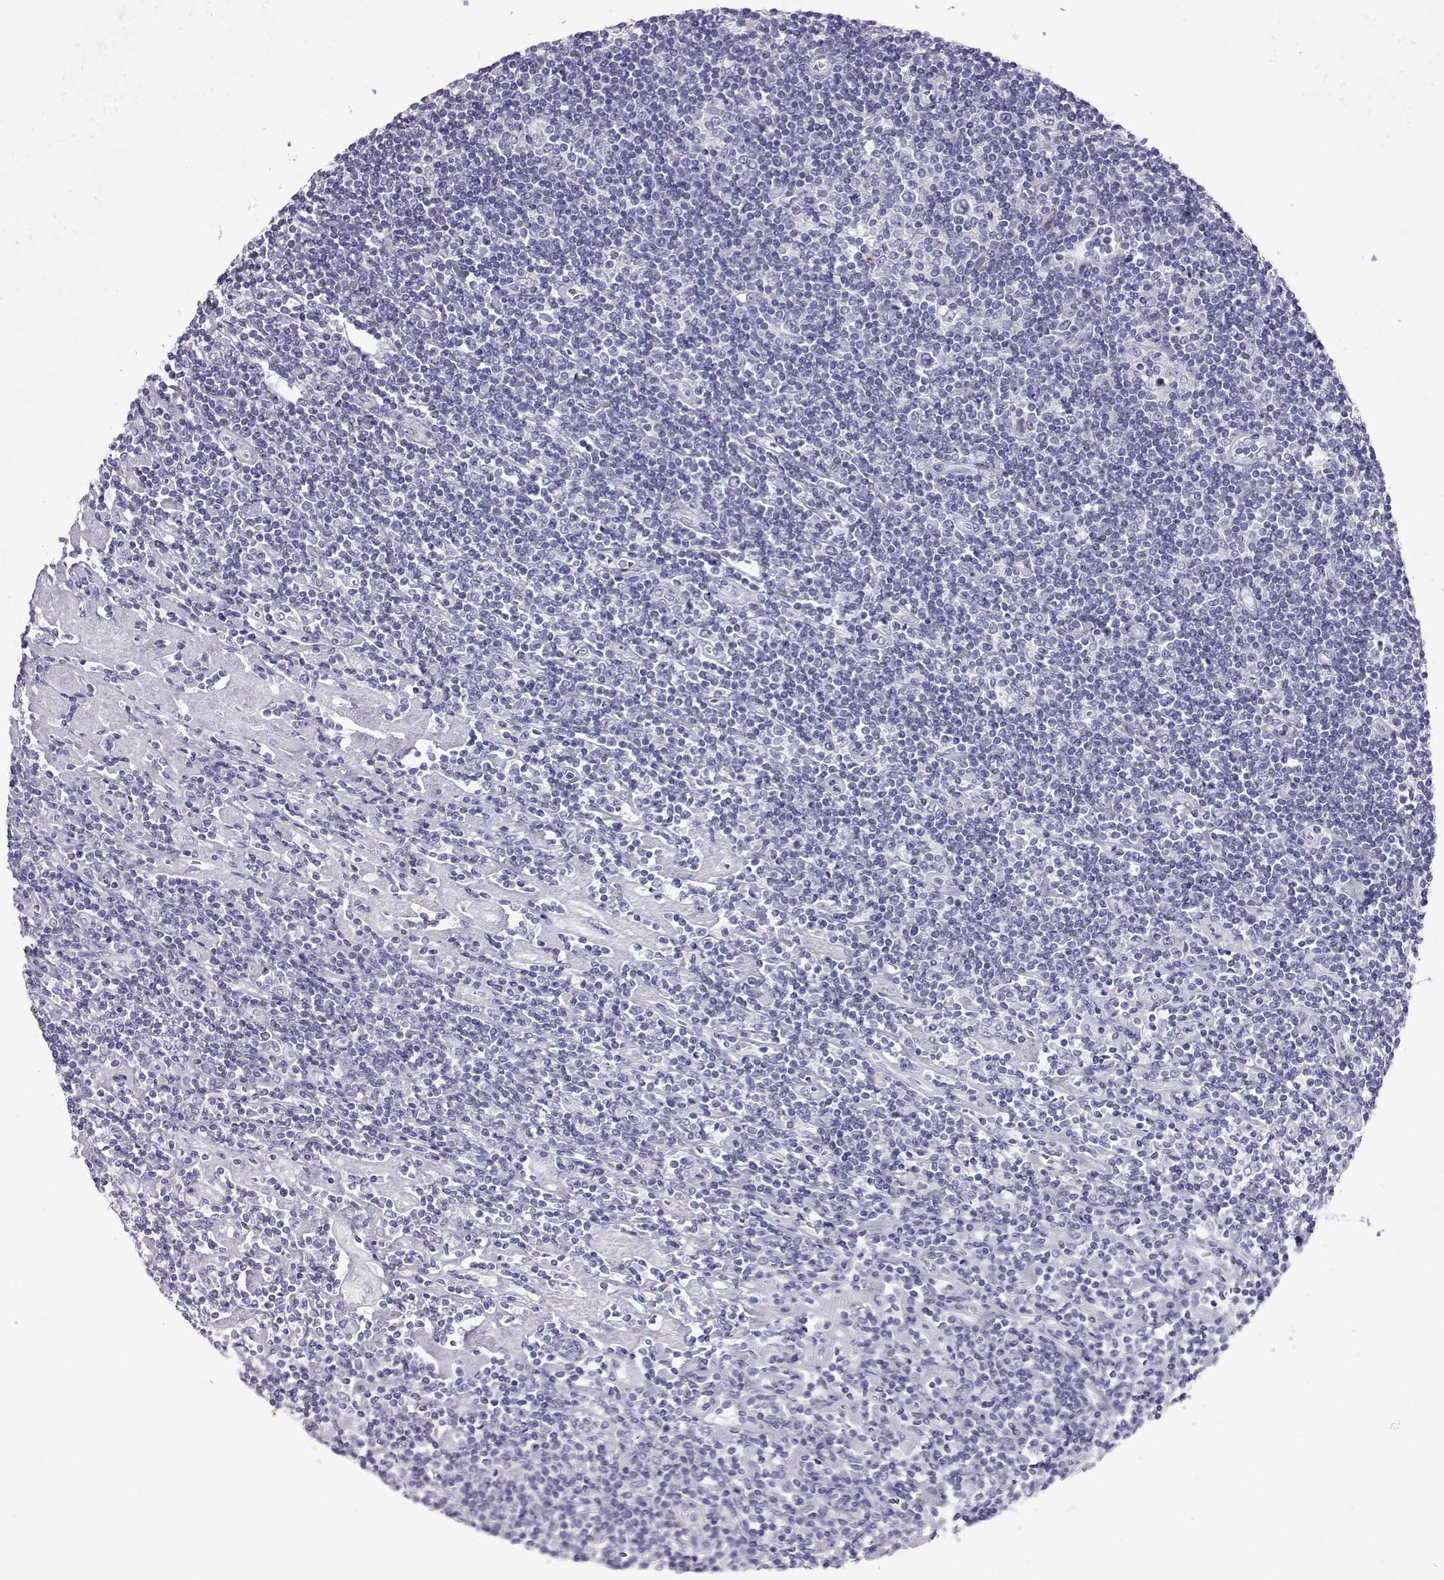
{"staining": {"intensity": "negative", "quantity": "none", "location": "none"}, "tissue": "lymphoma", "cell_type": "Tumor cells", "image_type": "cancer", "snomed": [{"axis": "morphology", "description": "Hodgkin's disease, NOS"}, {"axis": "topography", "description": "Lymph node"}], "caption": "Immunohistochemistry (IHC) micrograph of Hodgkin's disease stained for a protein (brown), which displays no positivity in tumor cells.", "gene": "GPR26", "patient": {"sex": "male", "age": 40}}